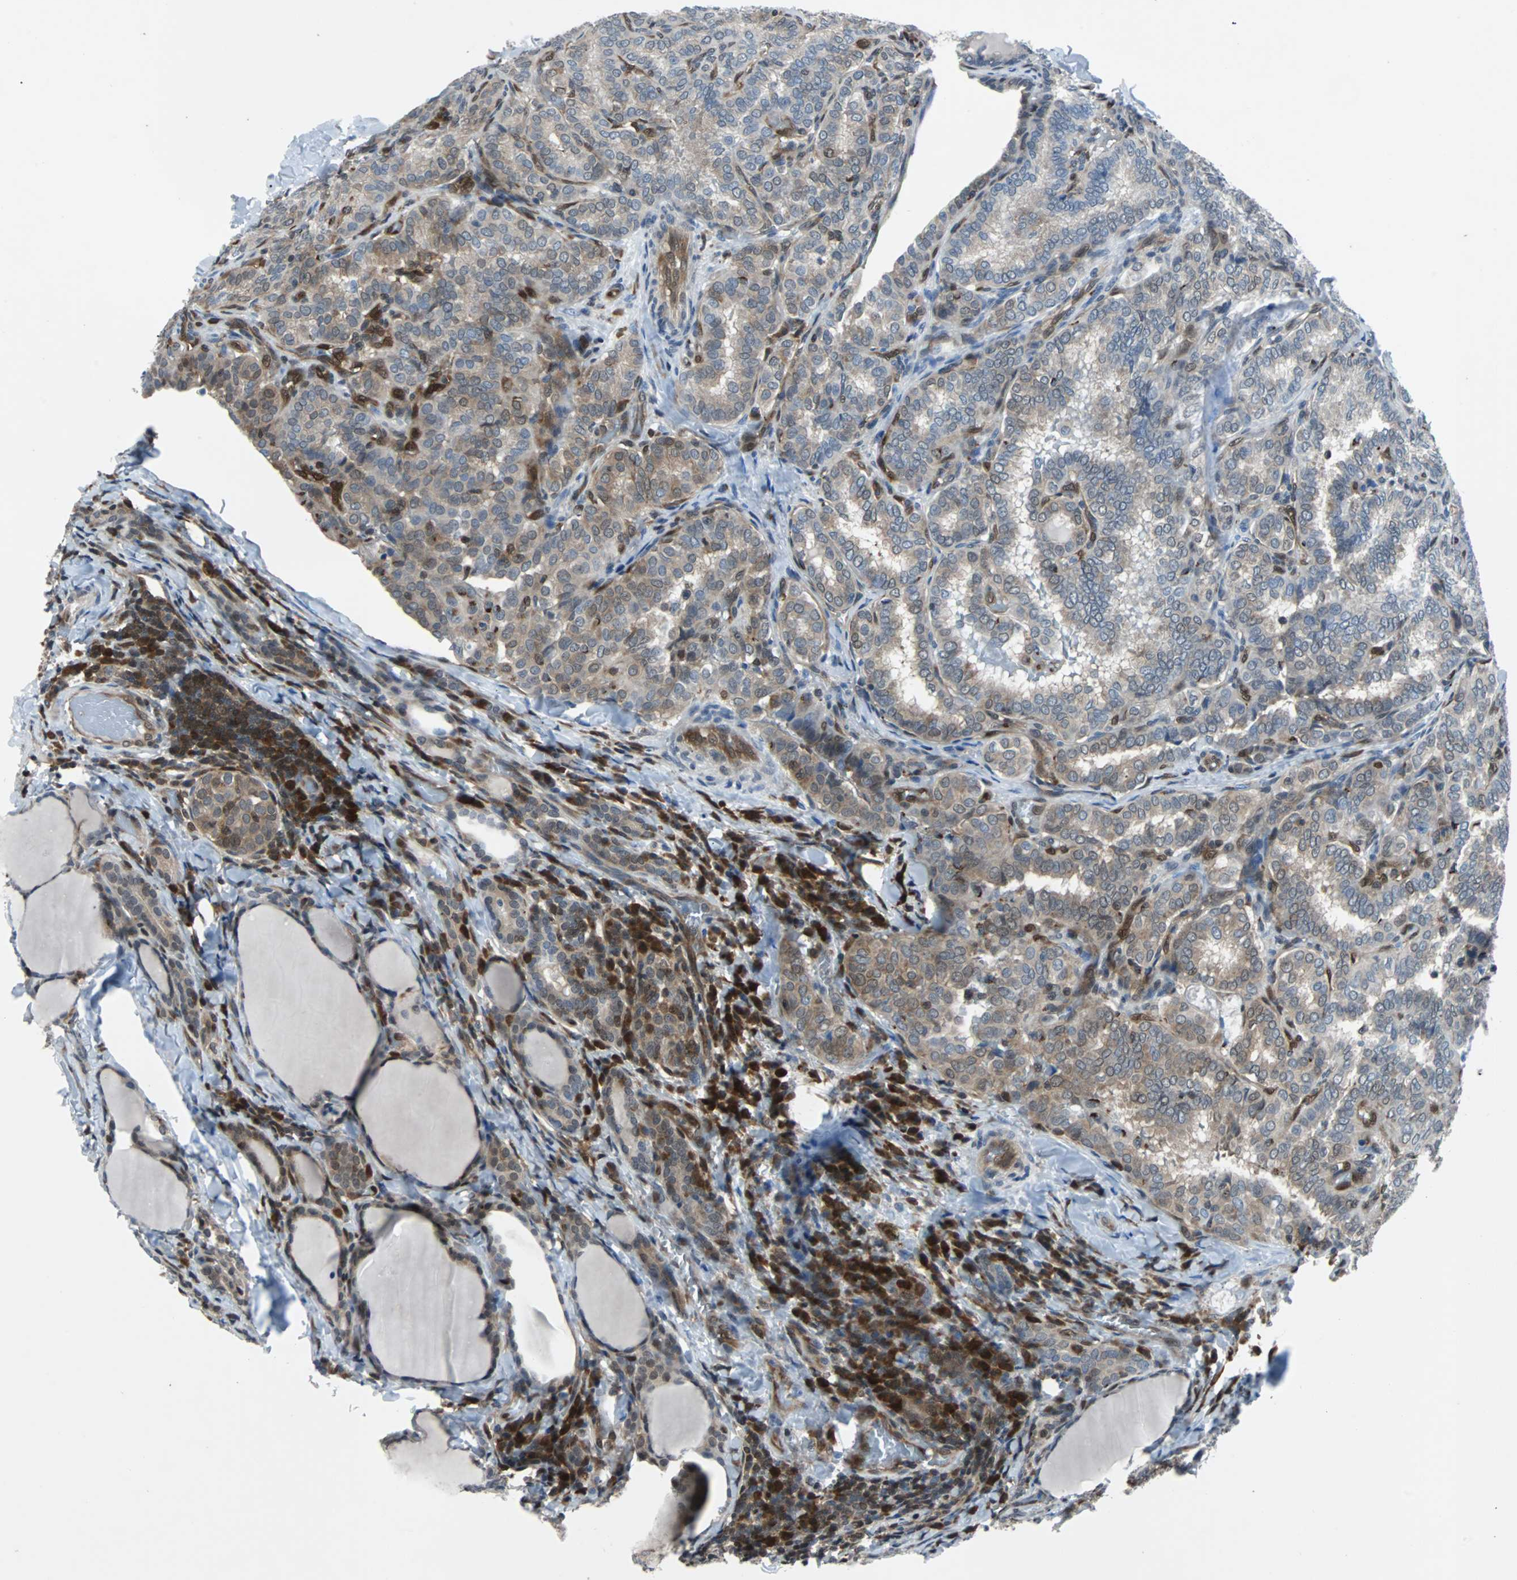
{"staining": {"intensity": "weak", "quantity": "25%-75%", "location": "cytoplasmic/membranous,nuclear"}, "tissue": "thyroid cancer", "cell_type": "Tumor cells", "image_type": "cancer", "snomed": [{"axis": "morphology", "description": "Normal tissue, NOS"}, {"axis": "morphology", "description": "Papillary adenocarcinoma, NOS"}, {"axis": "topography", "description": "Thyroid gland"}], "caption": "A micrograph showing weak cytoplasmic/membranous and nuclear expression in about 25%-75% of tumor cells in papillary adenocarcinoma (thyroid), as visualized by brown immunohistochemical staining.", "gene": "MAP2K6", "patient": {"sex": "female", "age": 30}}